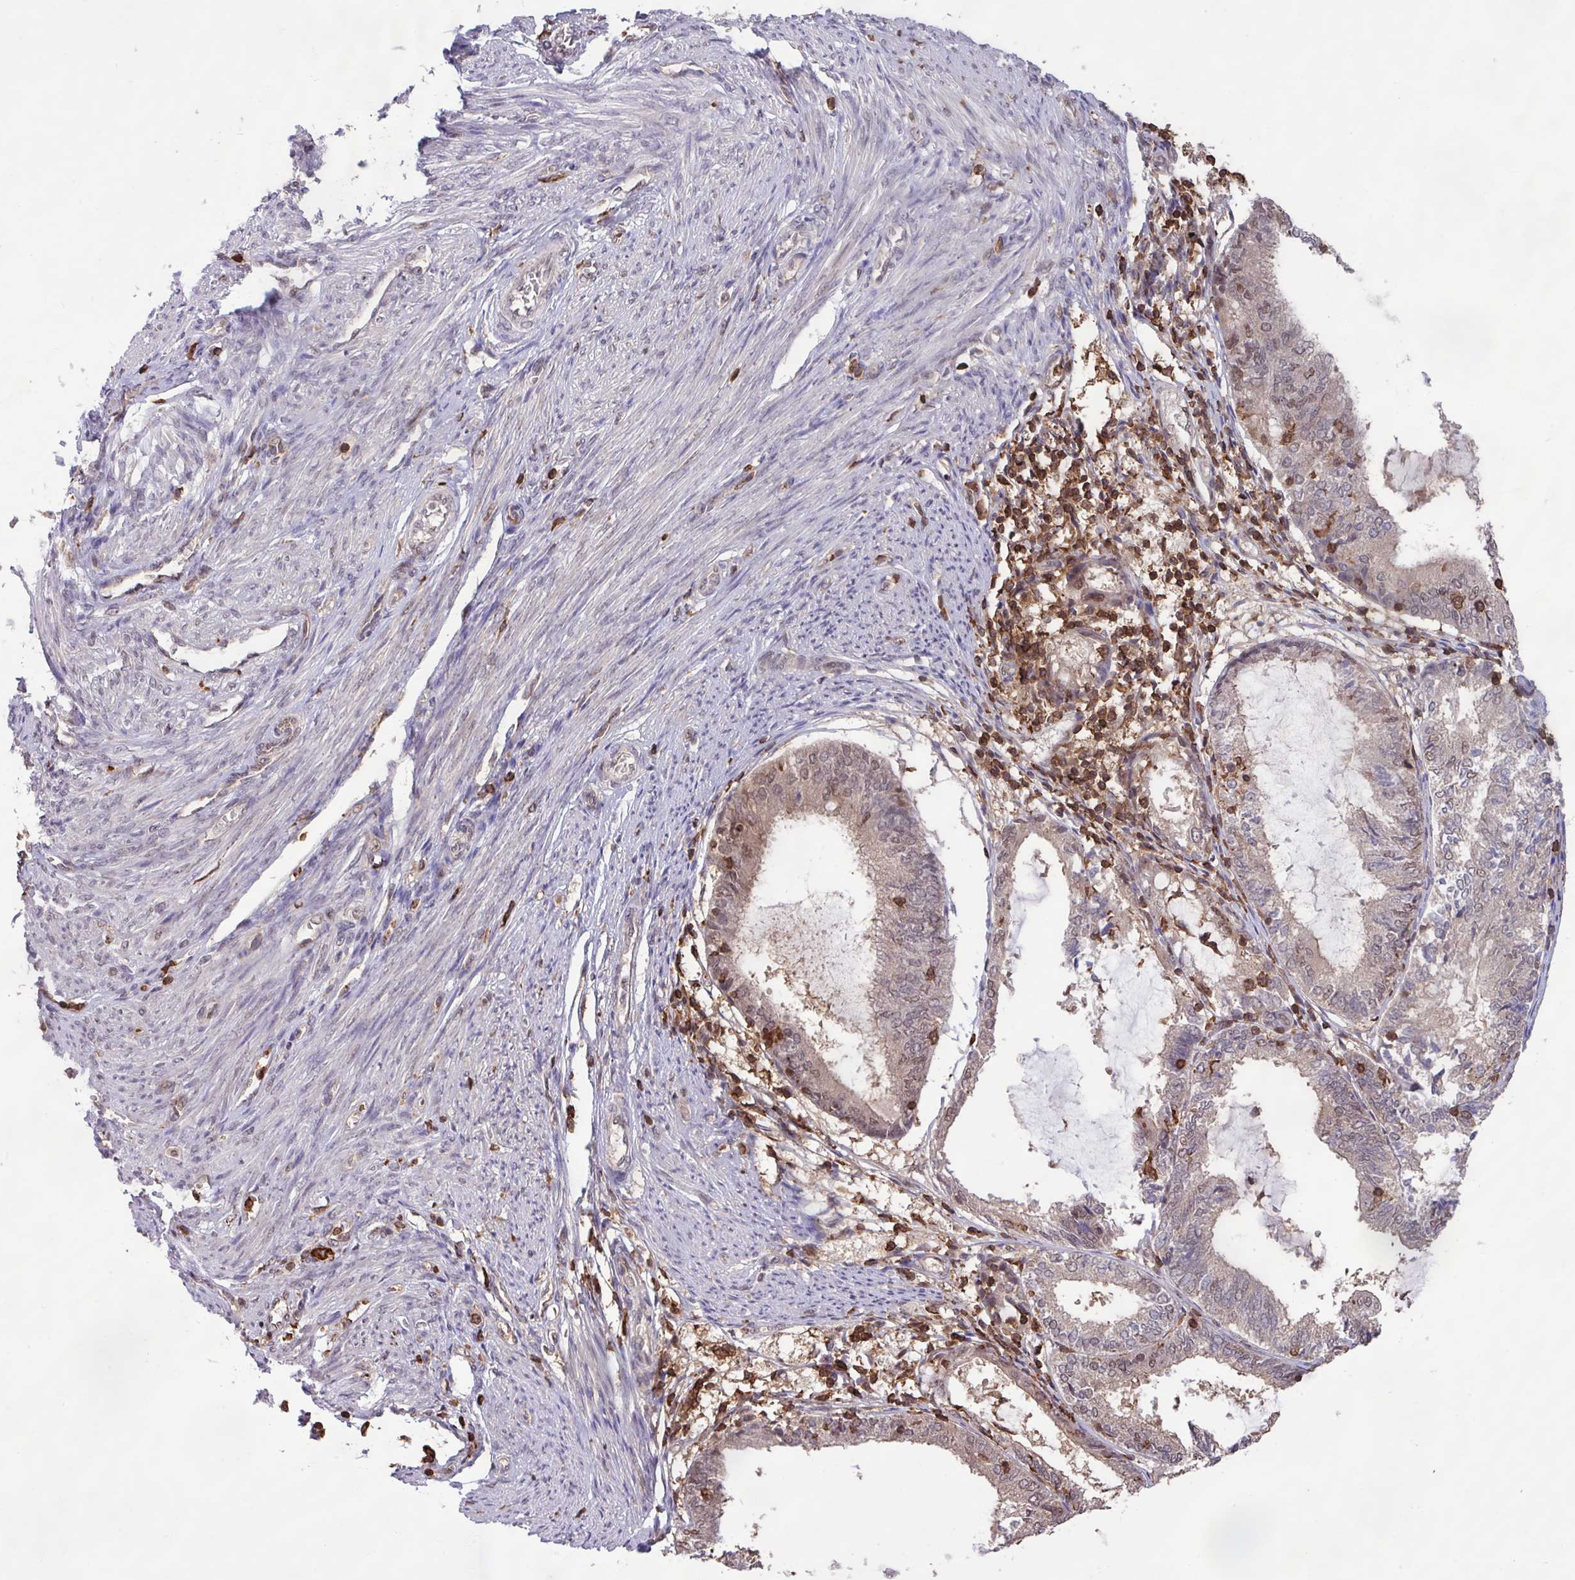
{"staining": {"intensity": "weak", "quantity": "<25%", "location": "nuclear"}, "tissue": "endometrial cancer", "cell_type": "Tumor cells", "image_type": "cancer", "snomed": [{"axis": "morphology", "description": "Adenocarcinoma, NOS"}, {"axis": "topography", "description": "Endometrium"}], "caption": "An image of human adenocarcinoma (endometrial) is negative for staining in tumor cells.", "gene": "GON7", "patient": {"sex": "female", "age": 81}}